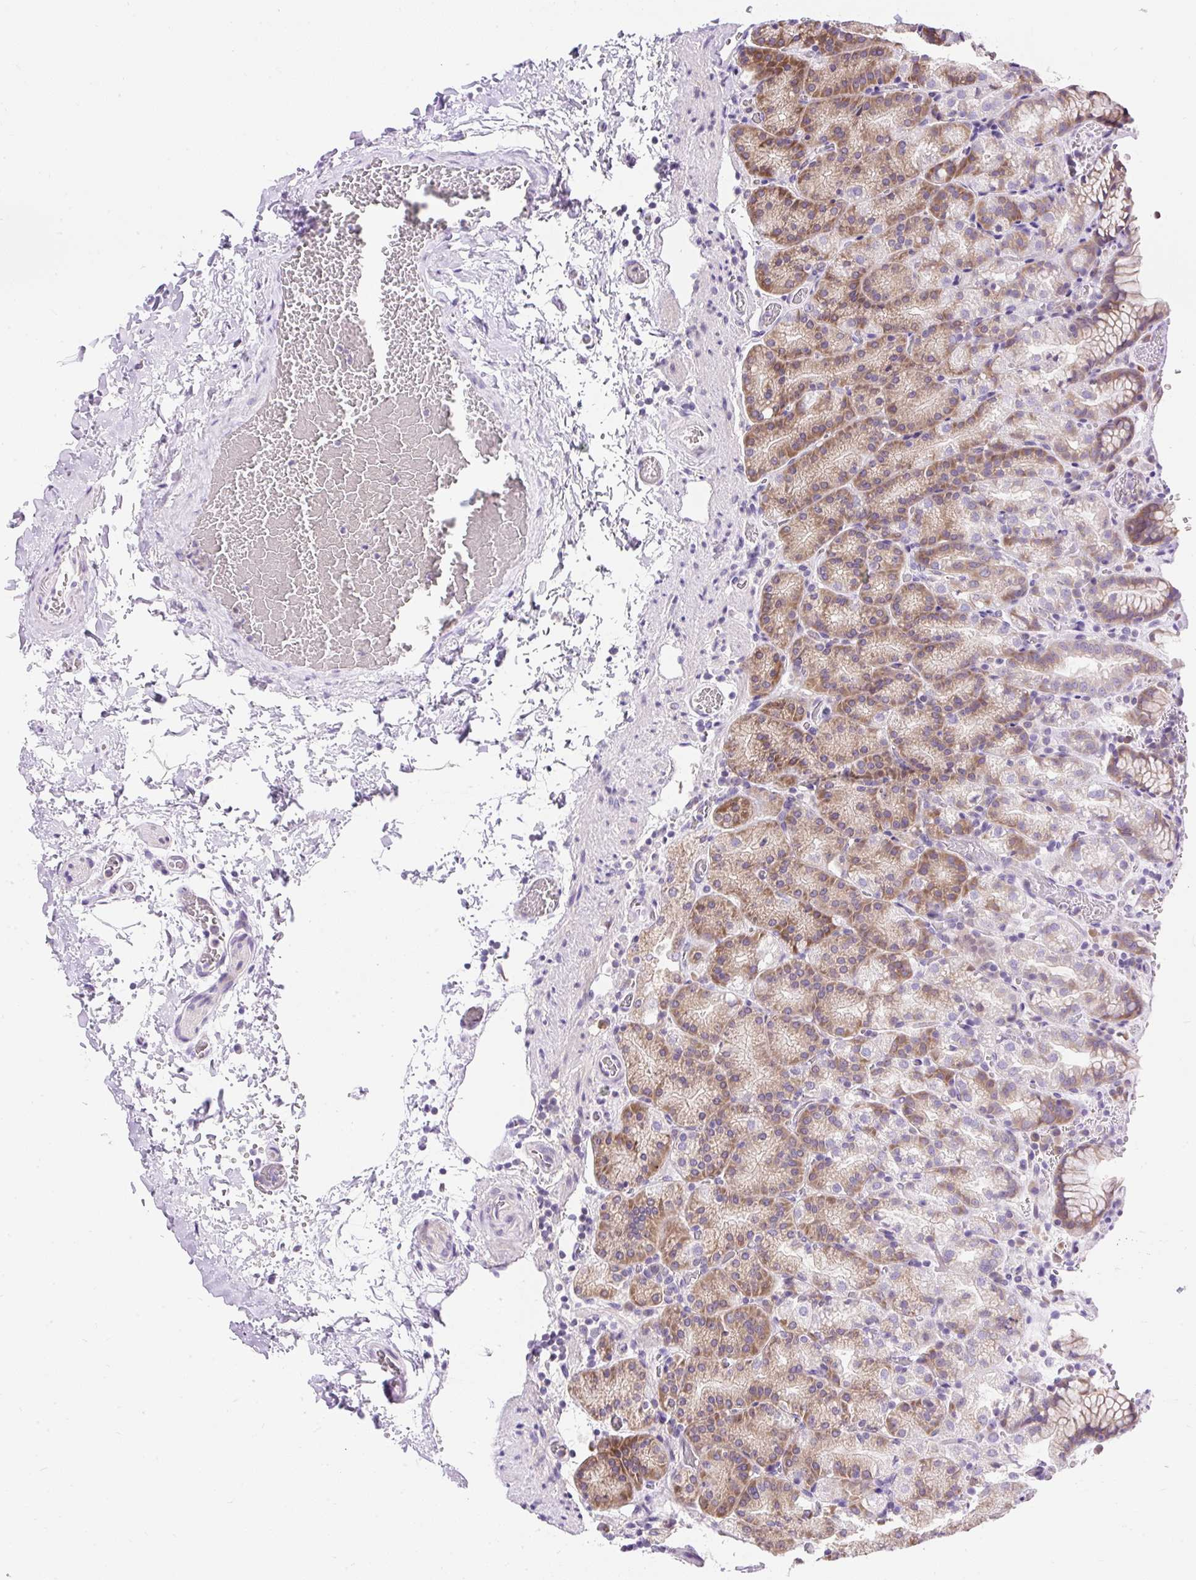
{"staining": {"intensity": "moderate", "quantity": "25%-75%", "location": "cytoplasmic/membranous"}, "tissue": "stomach", "cell_type": "Glandular cells", "image_type": "normal", "snomed": [{"axis": "morphology", "description": "Normal tissue, NOS"}, {"axis": "topography", "description": "Stomach, upper"}], "caption": "Stomach stained with a brown dye reveals moderate cytoplasmic/membranous positive expression in approximately 25%-75% of glandular cells.", "gene": "GPR45", "patient": {"sex": "female", "age": 81}}